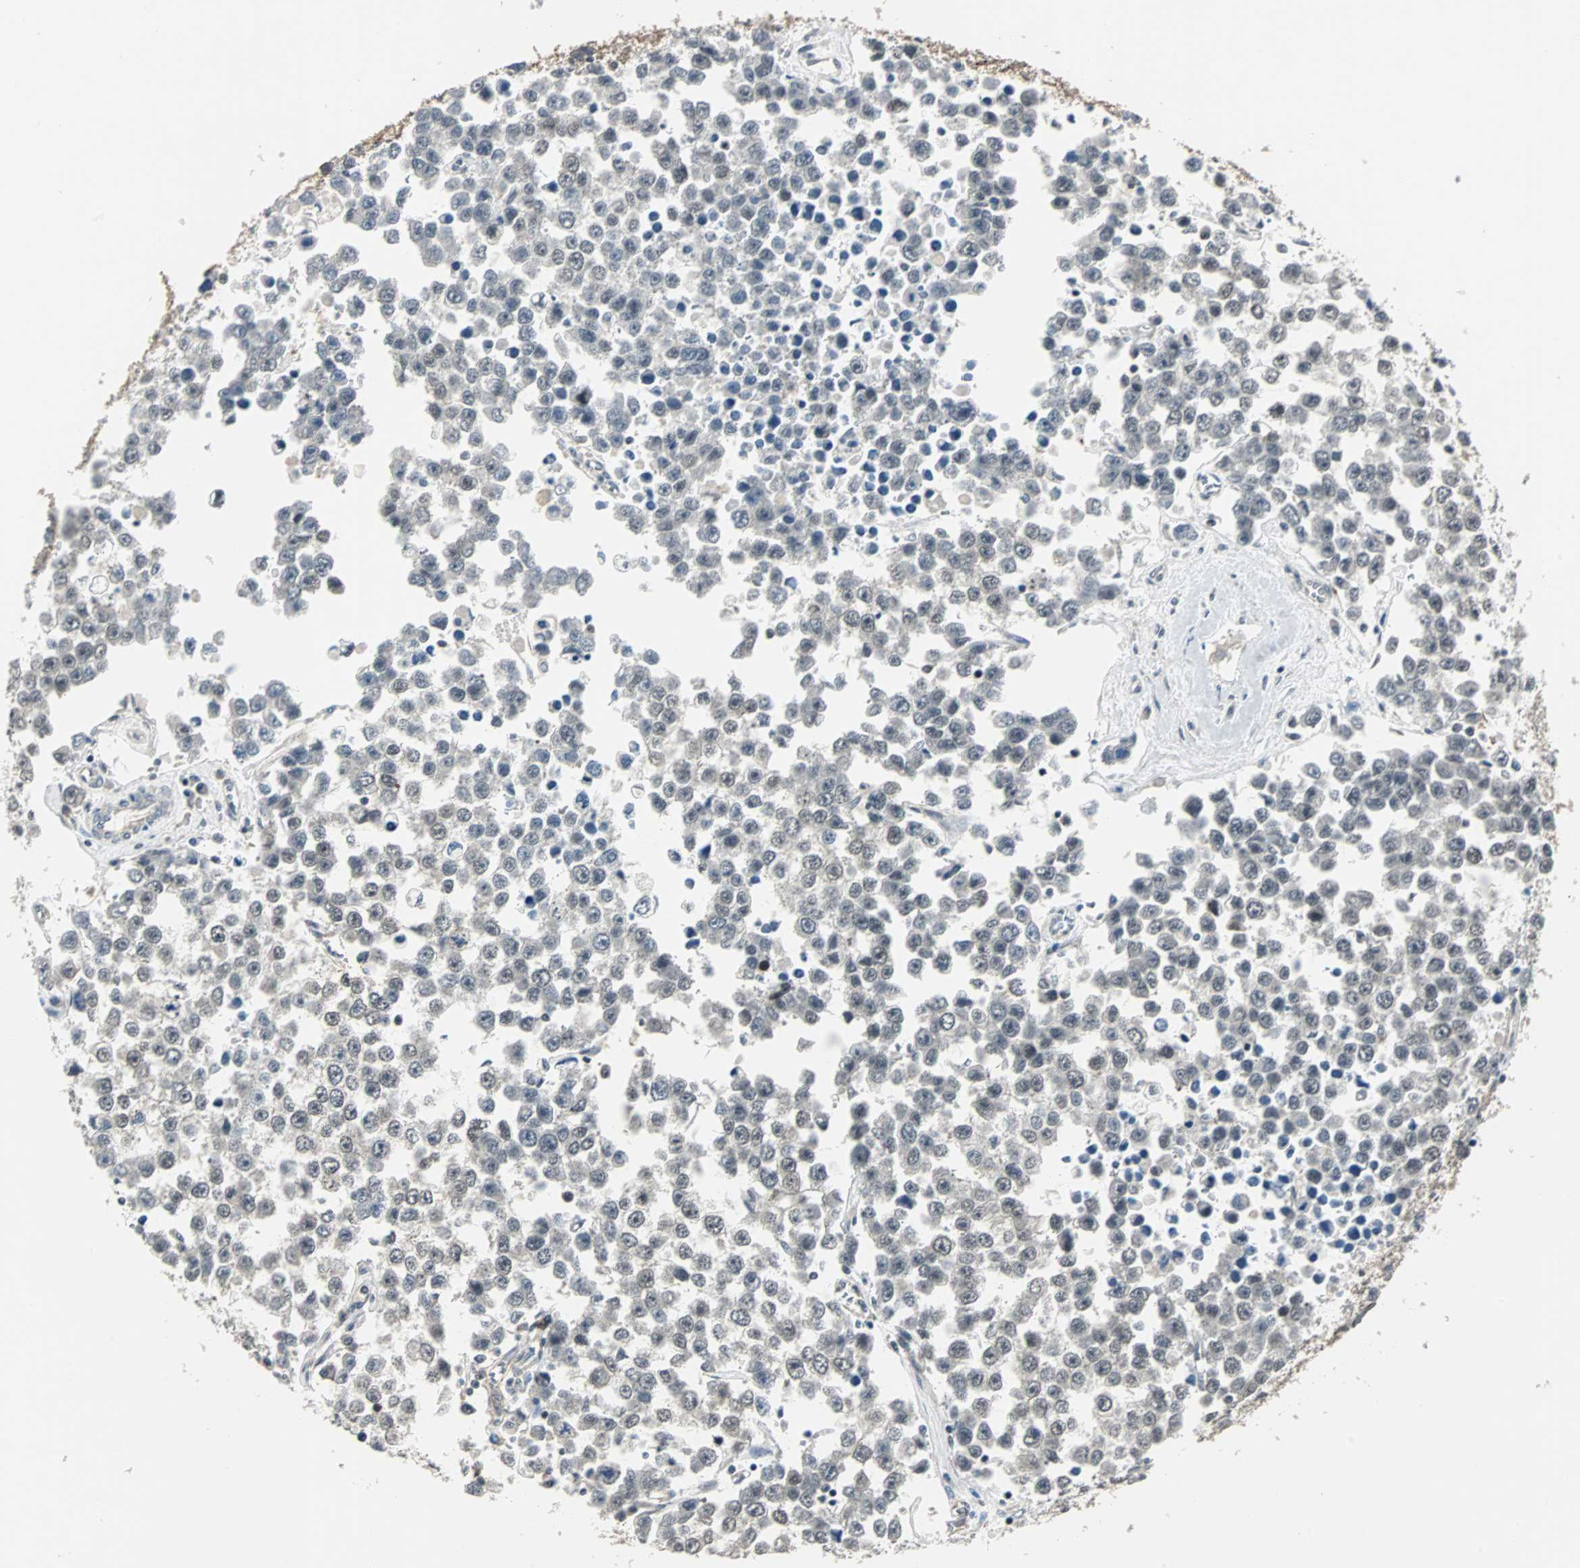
{"staining": {"intensity": "negative", "quantity": "none", "location": "none"}, "tissue": "testis cancer", "cell_type": "Tumor cells", "image_type": "cancer", "snomed": [{"axis": "morphology", "description": "Seminoma, NOS"}, {"axis": "morphology", "description": "Carcinoma, Embryonal, NOS"}, {"axis": "topography", "description": "Testis"}], "caption": "There is no significant positivity in tumor cells of embryonal carcinoma (testis).", "gene": "MKX", "patient": {"sex": "male", "age": 52}}